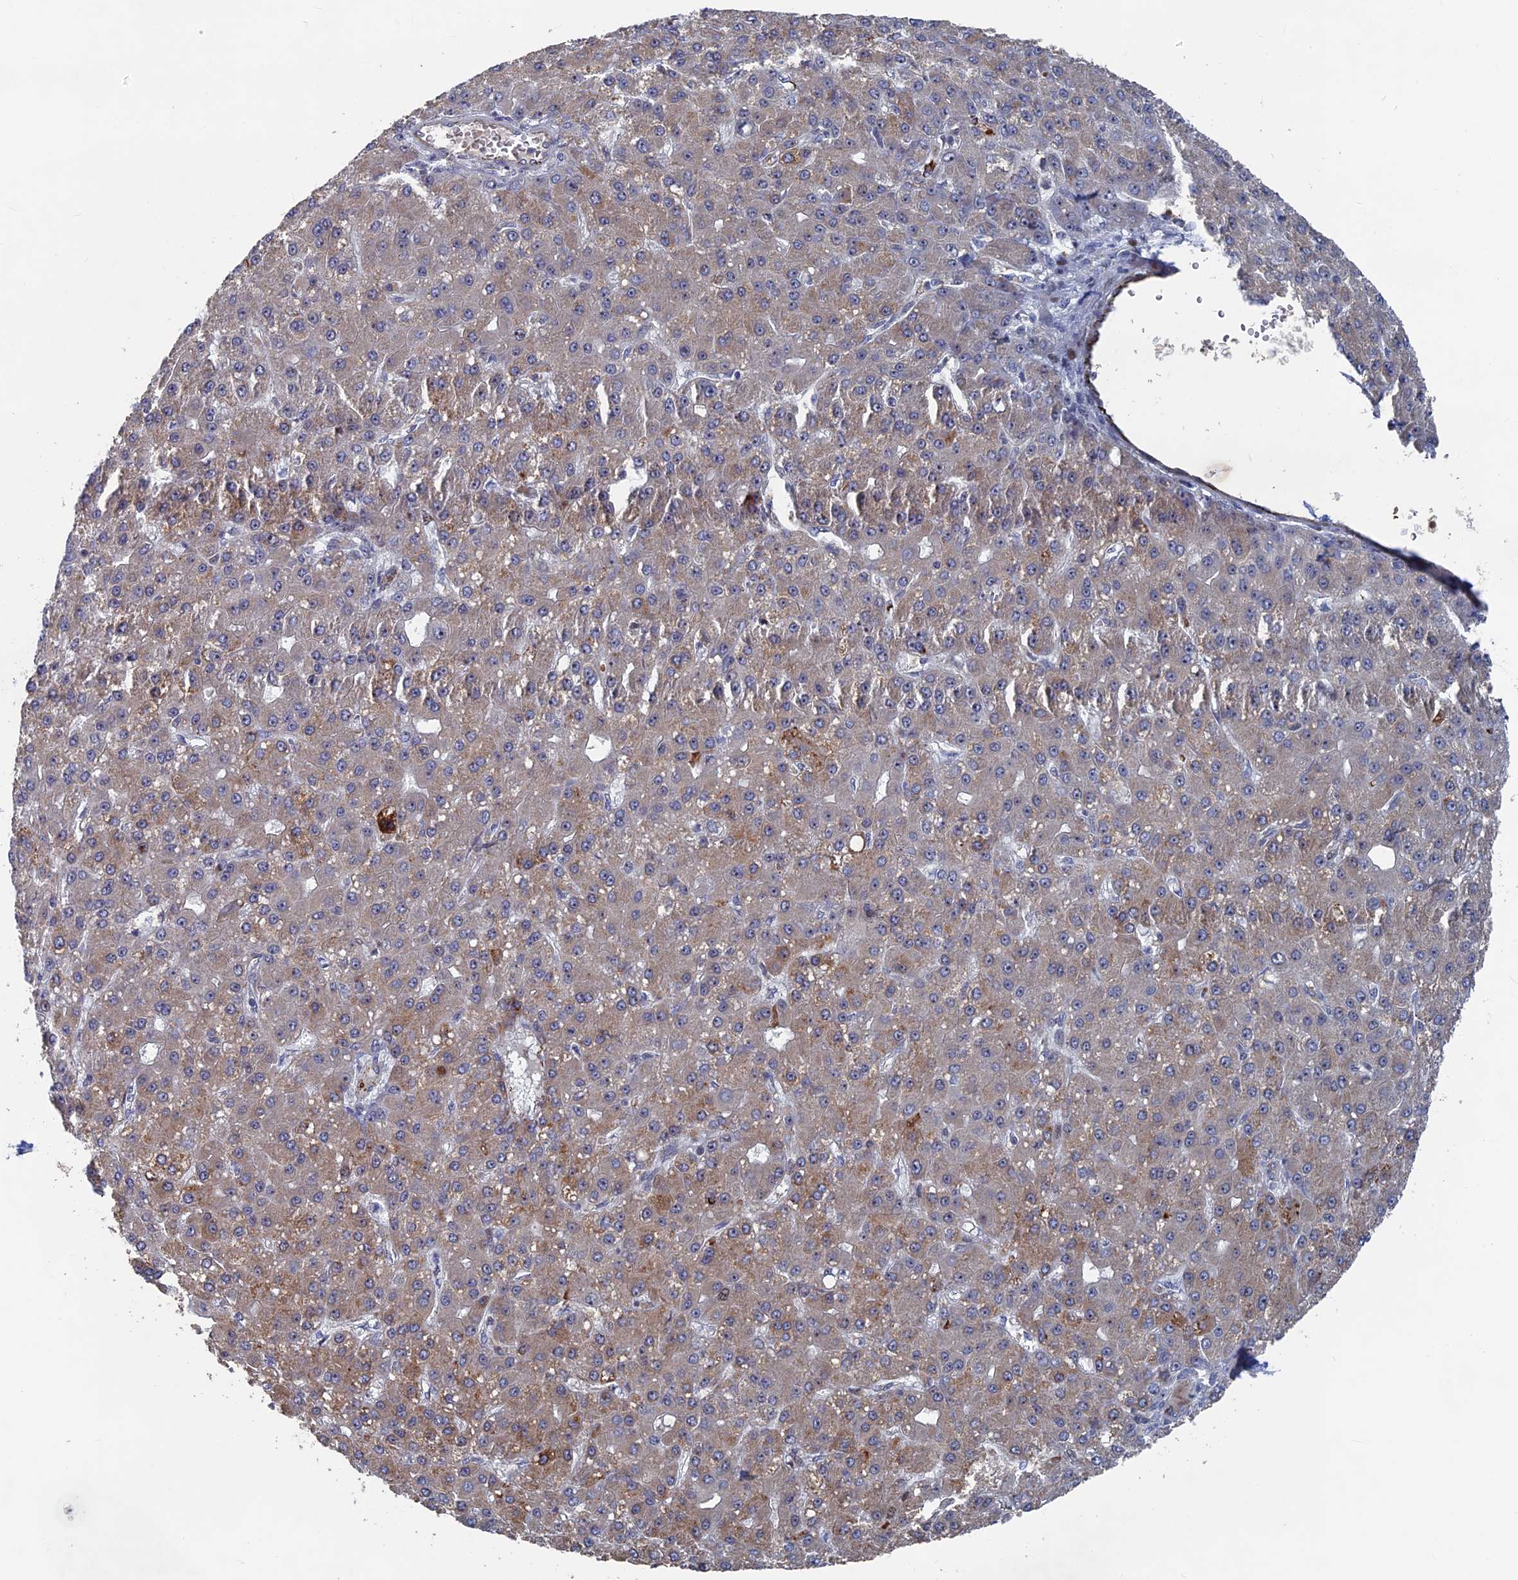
{"staining": {"intensity": "moderate", "quantity": ">75%", "location": "cytoplasmic/membranous"}, "tissue": "liver cancer", "cell_type": "Tumor cells", "image_type": "cancer", "snomed": [{"axis": "morphology", "description": "Carcinoma, Hepatocellular, NOS"}, {"axis": "topography", "description": "Liver"}], "caption": "Protein expression analysis of liver hepatocellular carcinoma exhibits moderate cytoplasmic/membranous staining in about >75% of tumor cells.", "gene": "SH3D21", "patient": {"sex": "male", "age": 67}}